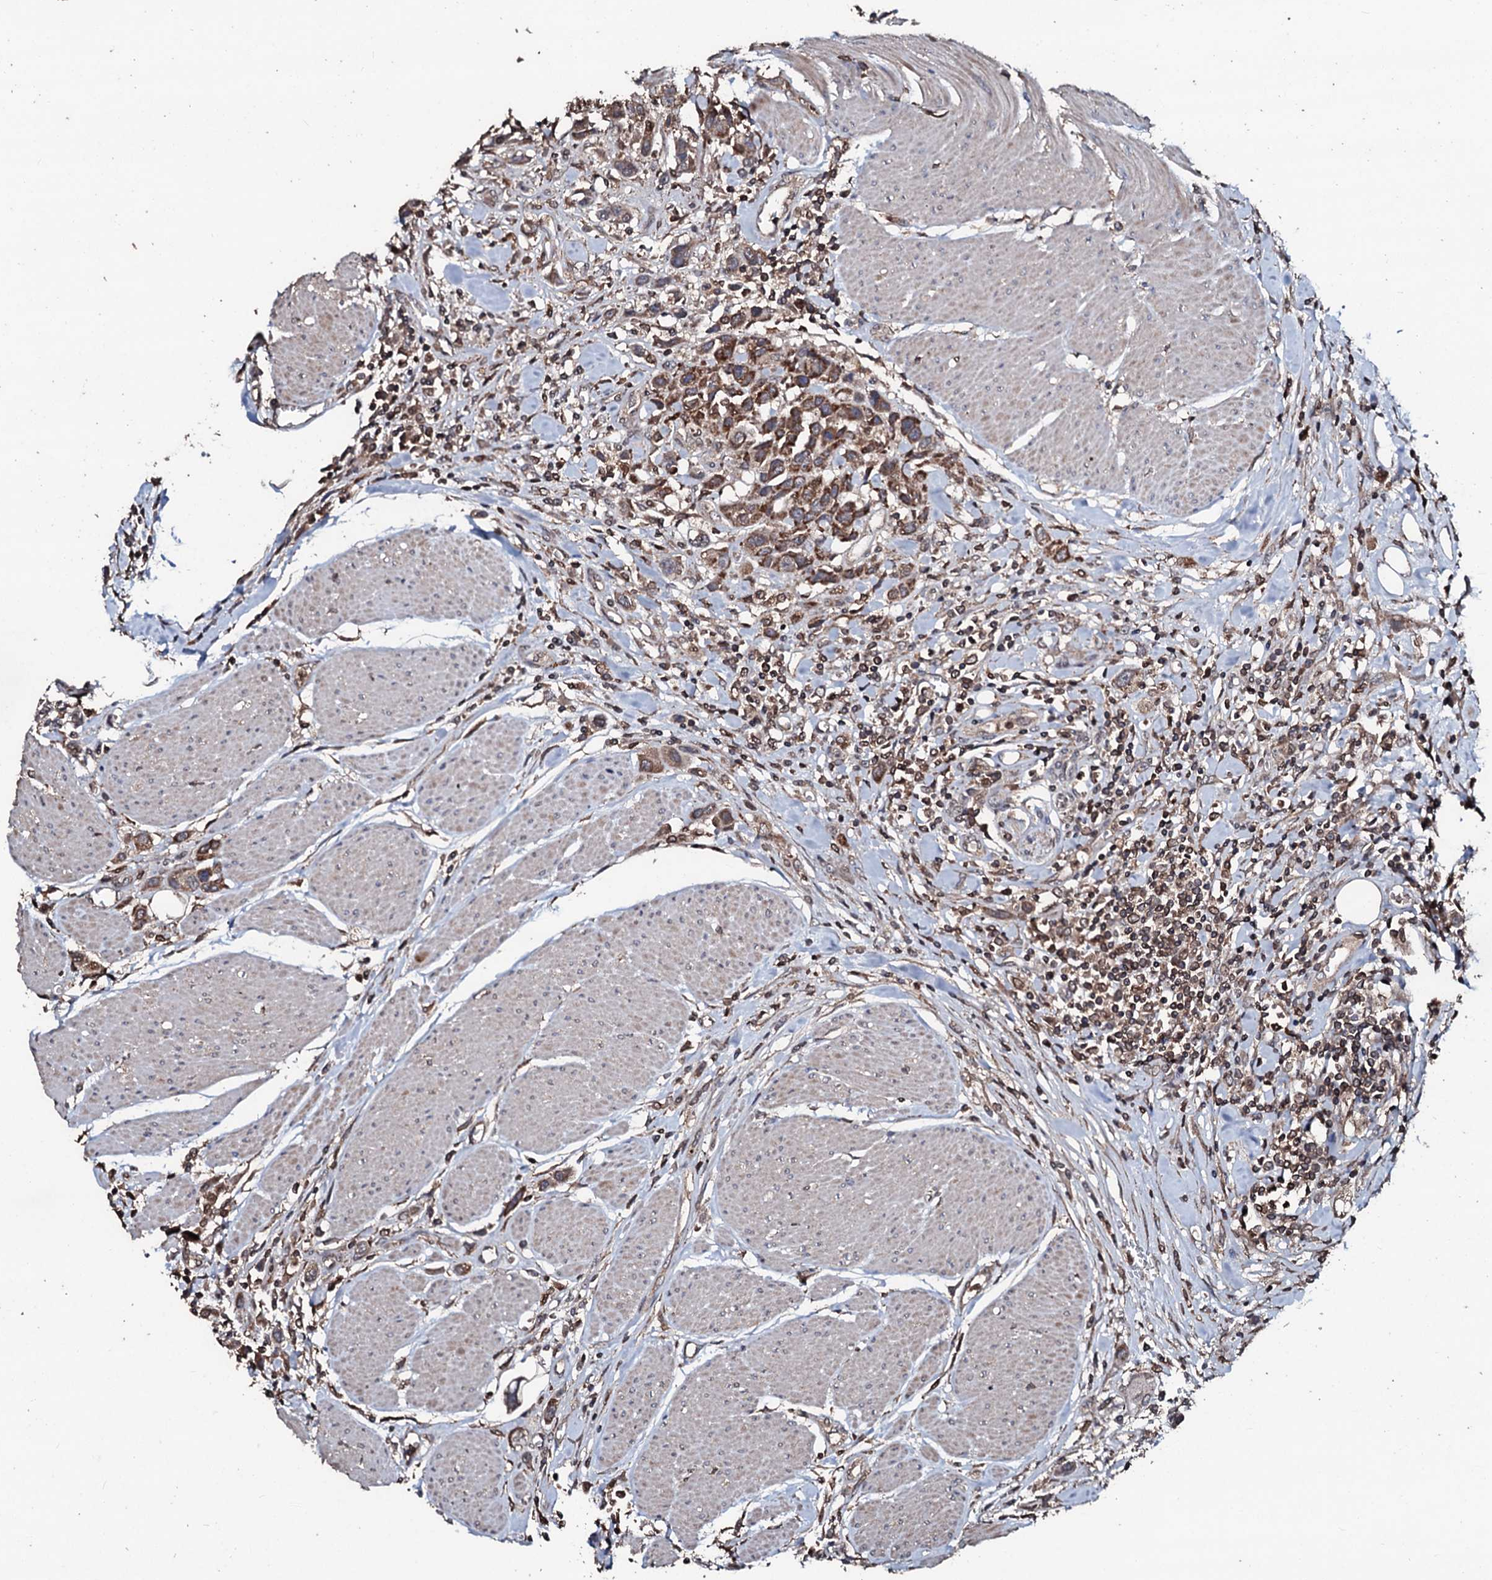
{"staining": {"intensity": "moderate", "quantity": ">75%", "location": "cytoplasmic/membranous"}, "tissue": "urothelial cancer", "cell_type": "Tumor cells", "image_type": "cancer", "snomed": [{"axis": "morphology", "description": "Urothelial carcinoma, High grade"}, {"axis": "topography", "description": "Urinary bladder"}], "caption": "Urothelial cancer stained for a protein (brown) shows moderate cytoplasmic/membranous positive positivity in about >75% of tumor cells.", "gene": "SDHAF2", "patient": {"sex": "male", "age": 50}}